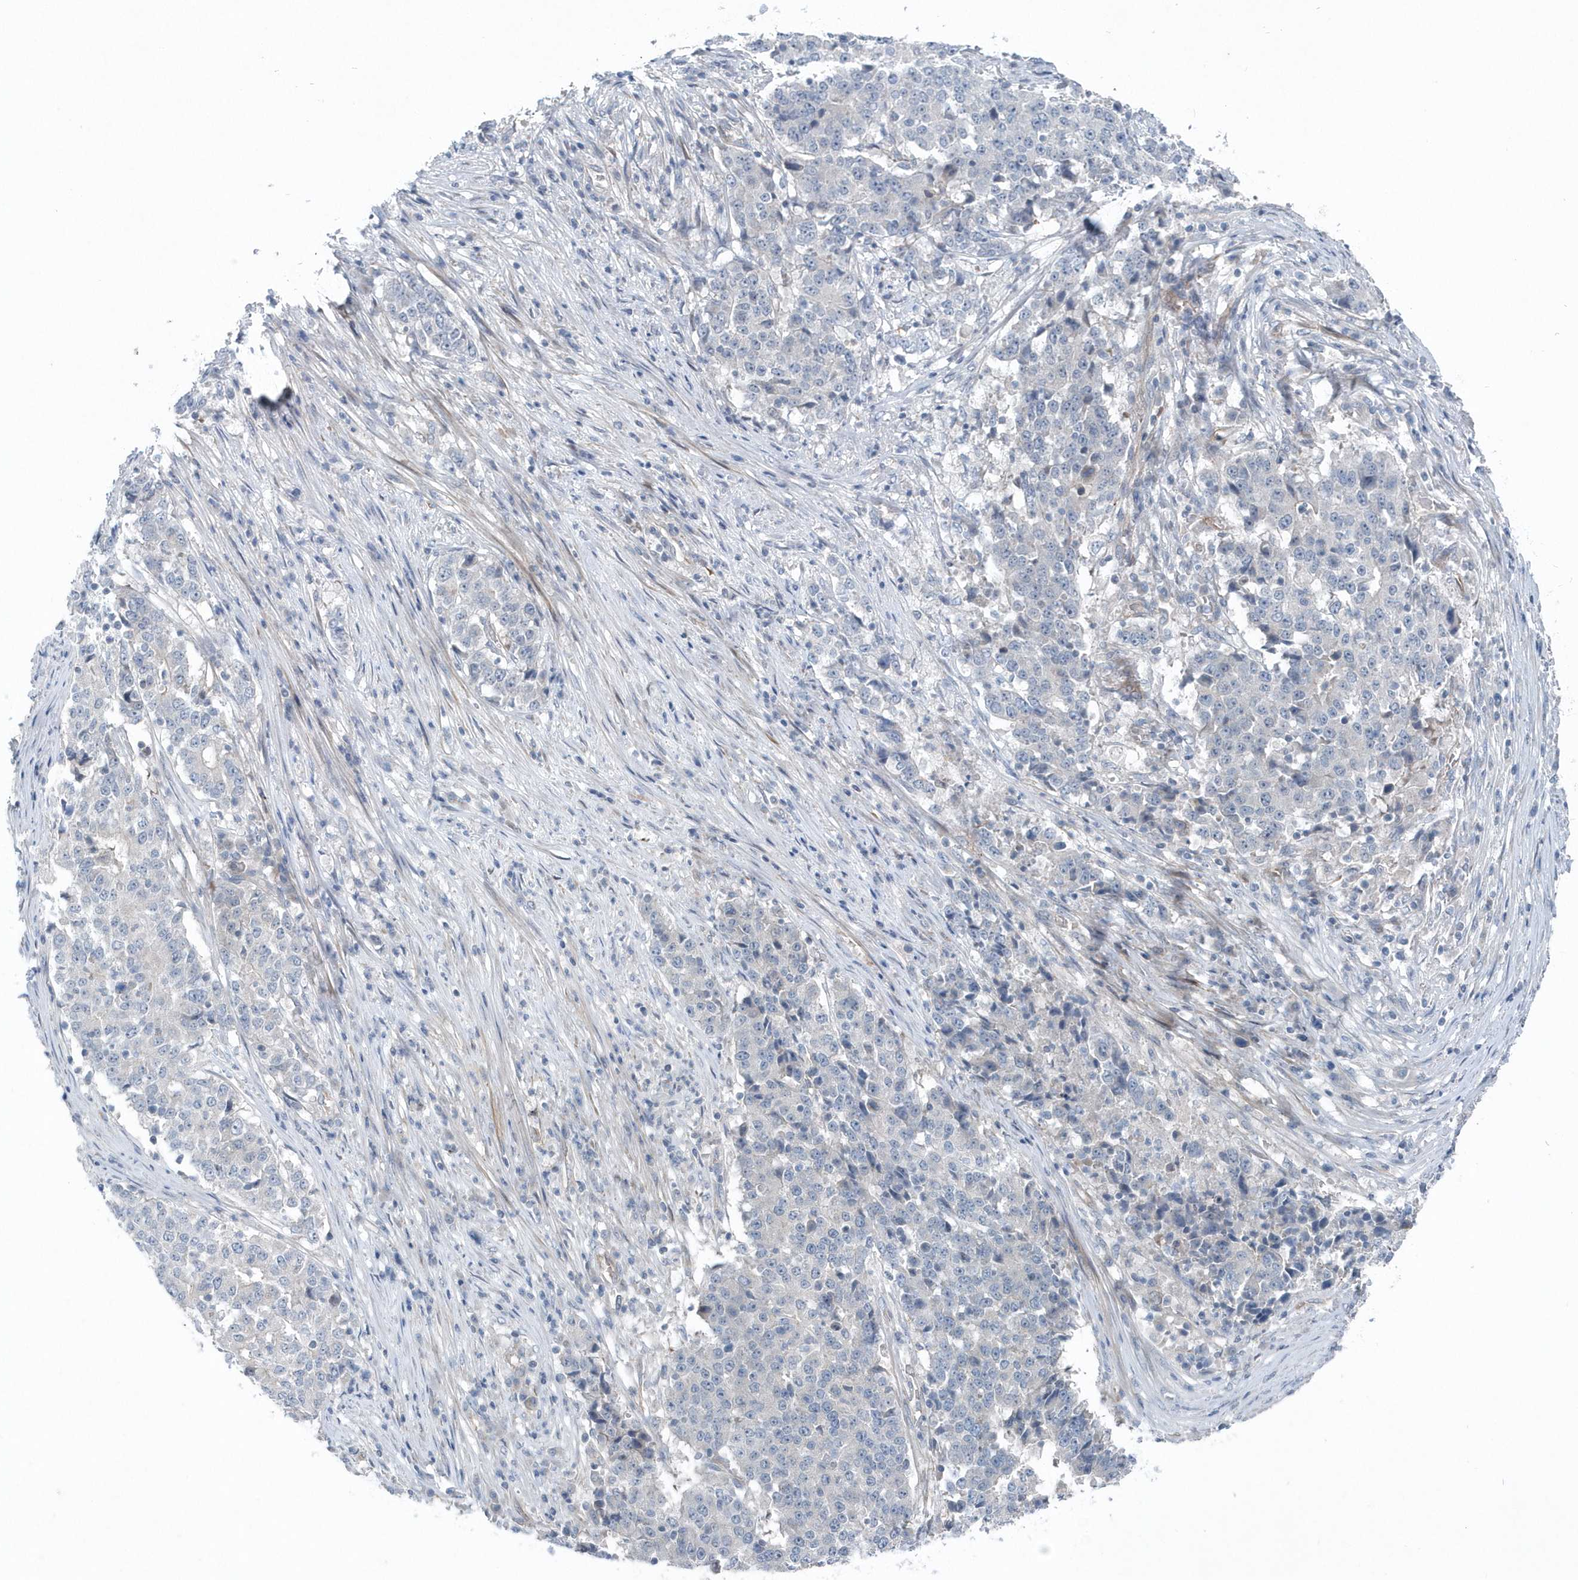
{"staining": {"intensity": "negative", "quantity": "none", "location": "none"}, "tissue": "stomach cancer", "cell_type": "Tumor cells", "image_type": "cancer", "snomed": [{"axis": "morphology", "description": "Adenocarcinoma, NOS"}, {"axis": "topography", "description": "Stomach"}], "caption": "DAB (3,3'-diaminobenzidine) immunohistochemical staining of human stomach adenocarcinoma reveals no significant expression in tumor cells.", "gene": "MCC", "patient": {"sex": "male", "age": 59}}